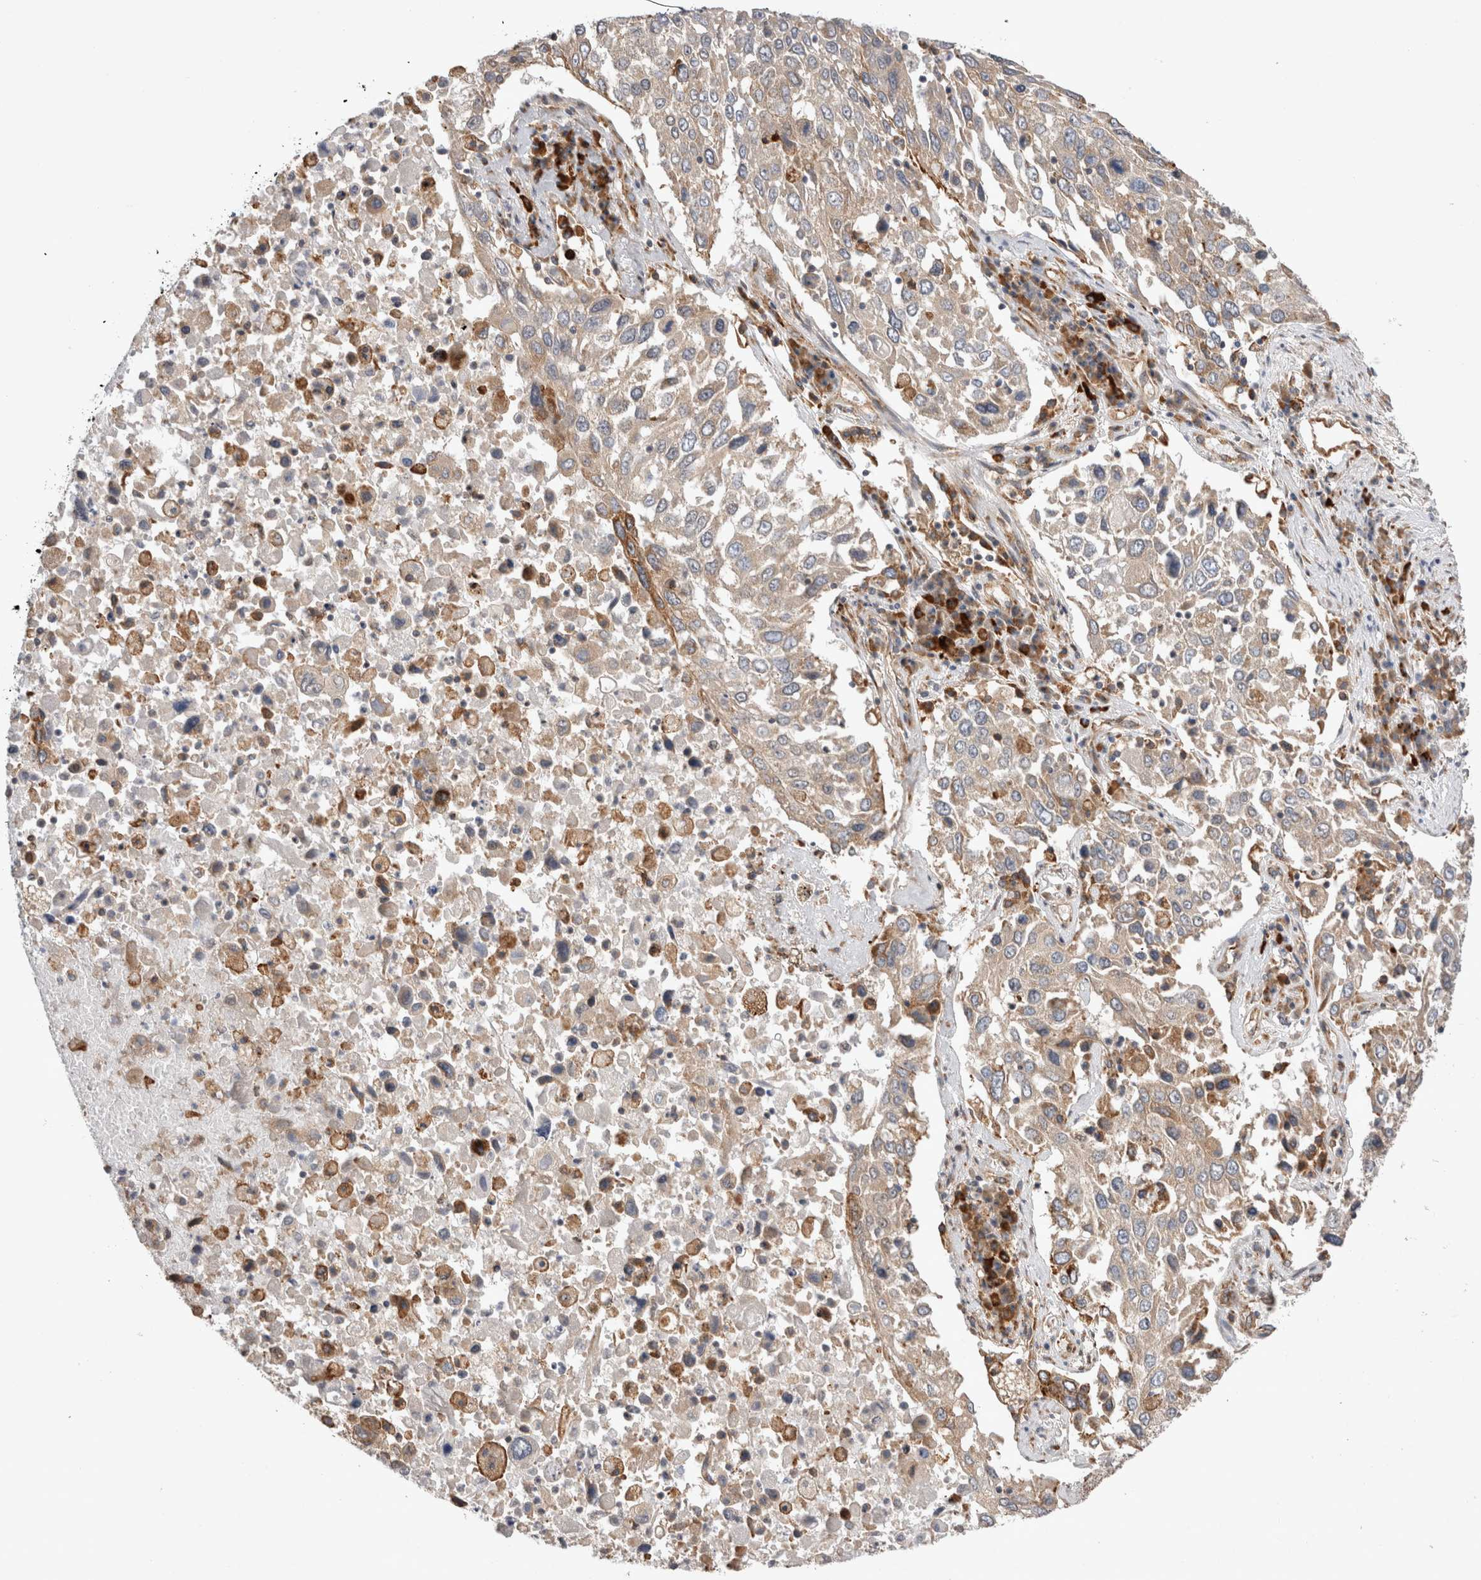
{"staining": {"intensity": "weak", "quantity": "<25%", "location": "cytoplasmic/membranous"}, "tissue": "lung cancer", "cell_type": "Tumor cells", "image_type": "cancer", "snomed": [{"axis": "morphology", "description": "Squamous cell carcinoma, NOS"}, {"axis": "topography", "description": "Lung"}], "caption": "There is no significant positivity in tumor cells of squamous cell carcinoma (lung).", "gene": "PDCD10", "patient": {"sex": "male", "age": 65}}